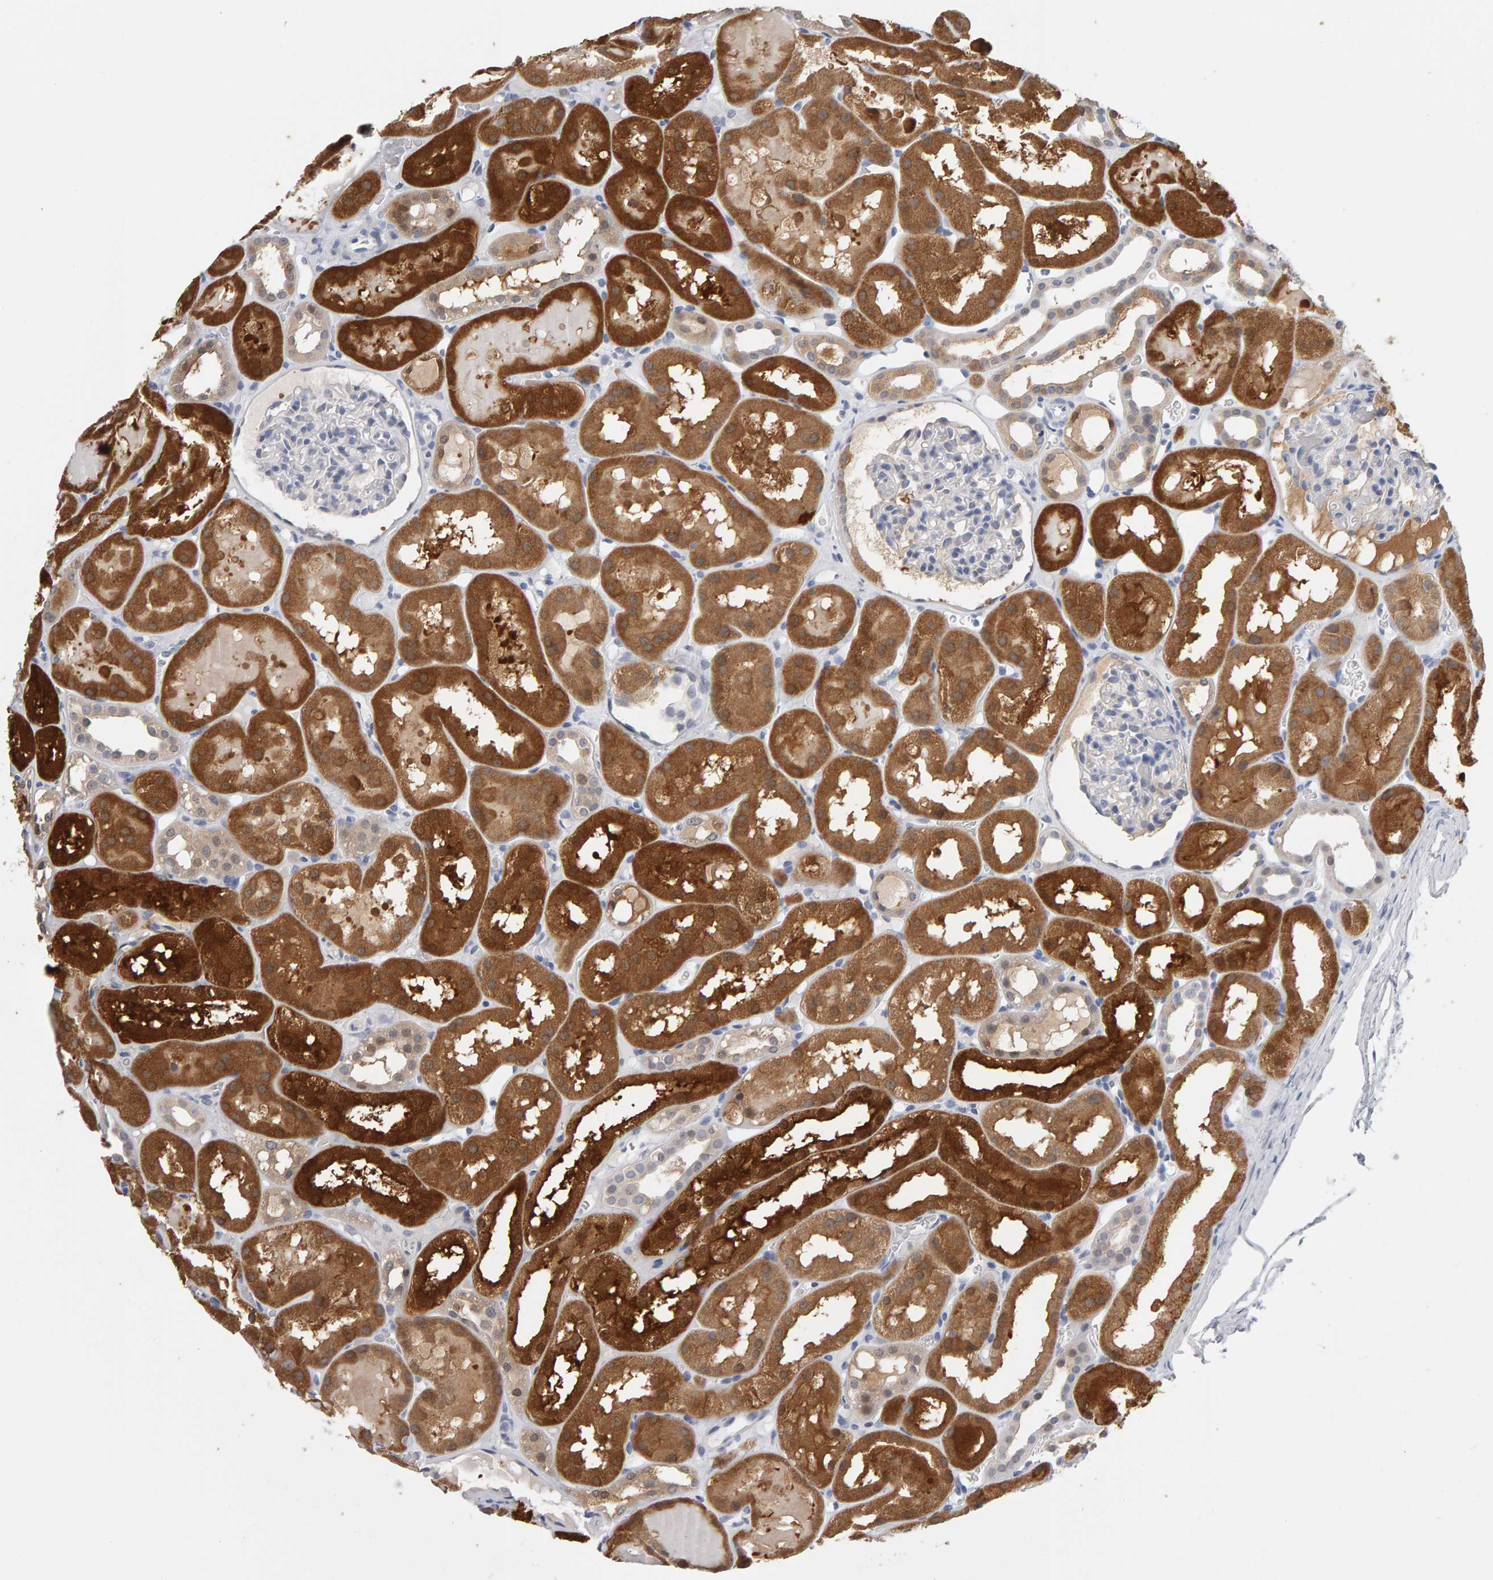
{"staining": {"intensity": "negative", "quantity": "none", "location": "none"}, "tissue": "kidney", "cell_type": "Cells in glomeruli", "image_type": "normal", "snomed": [{"axis": "morphology", "description": "Normal tissue, NOS"}, {"axis": "topography", "description": "Kidney"}, {"axis": "topography", "description": "Urinary bladder"}], "caption": "Immunohistochemistry of unremarkable kidney demonstrates no staining in cells in glomeruli. (Stains: DAB immunohistochemistry (IHC) with hematoxylin counter stain, Microscopy: brightfield microscopy at high magnification).", "gene": "CTH", "patient": {"sex": "male", "age": 16}}